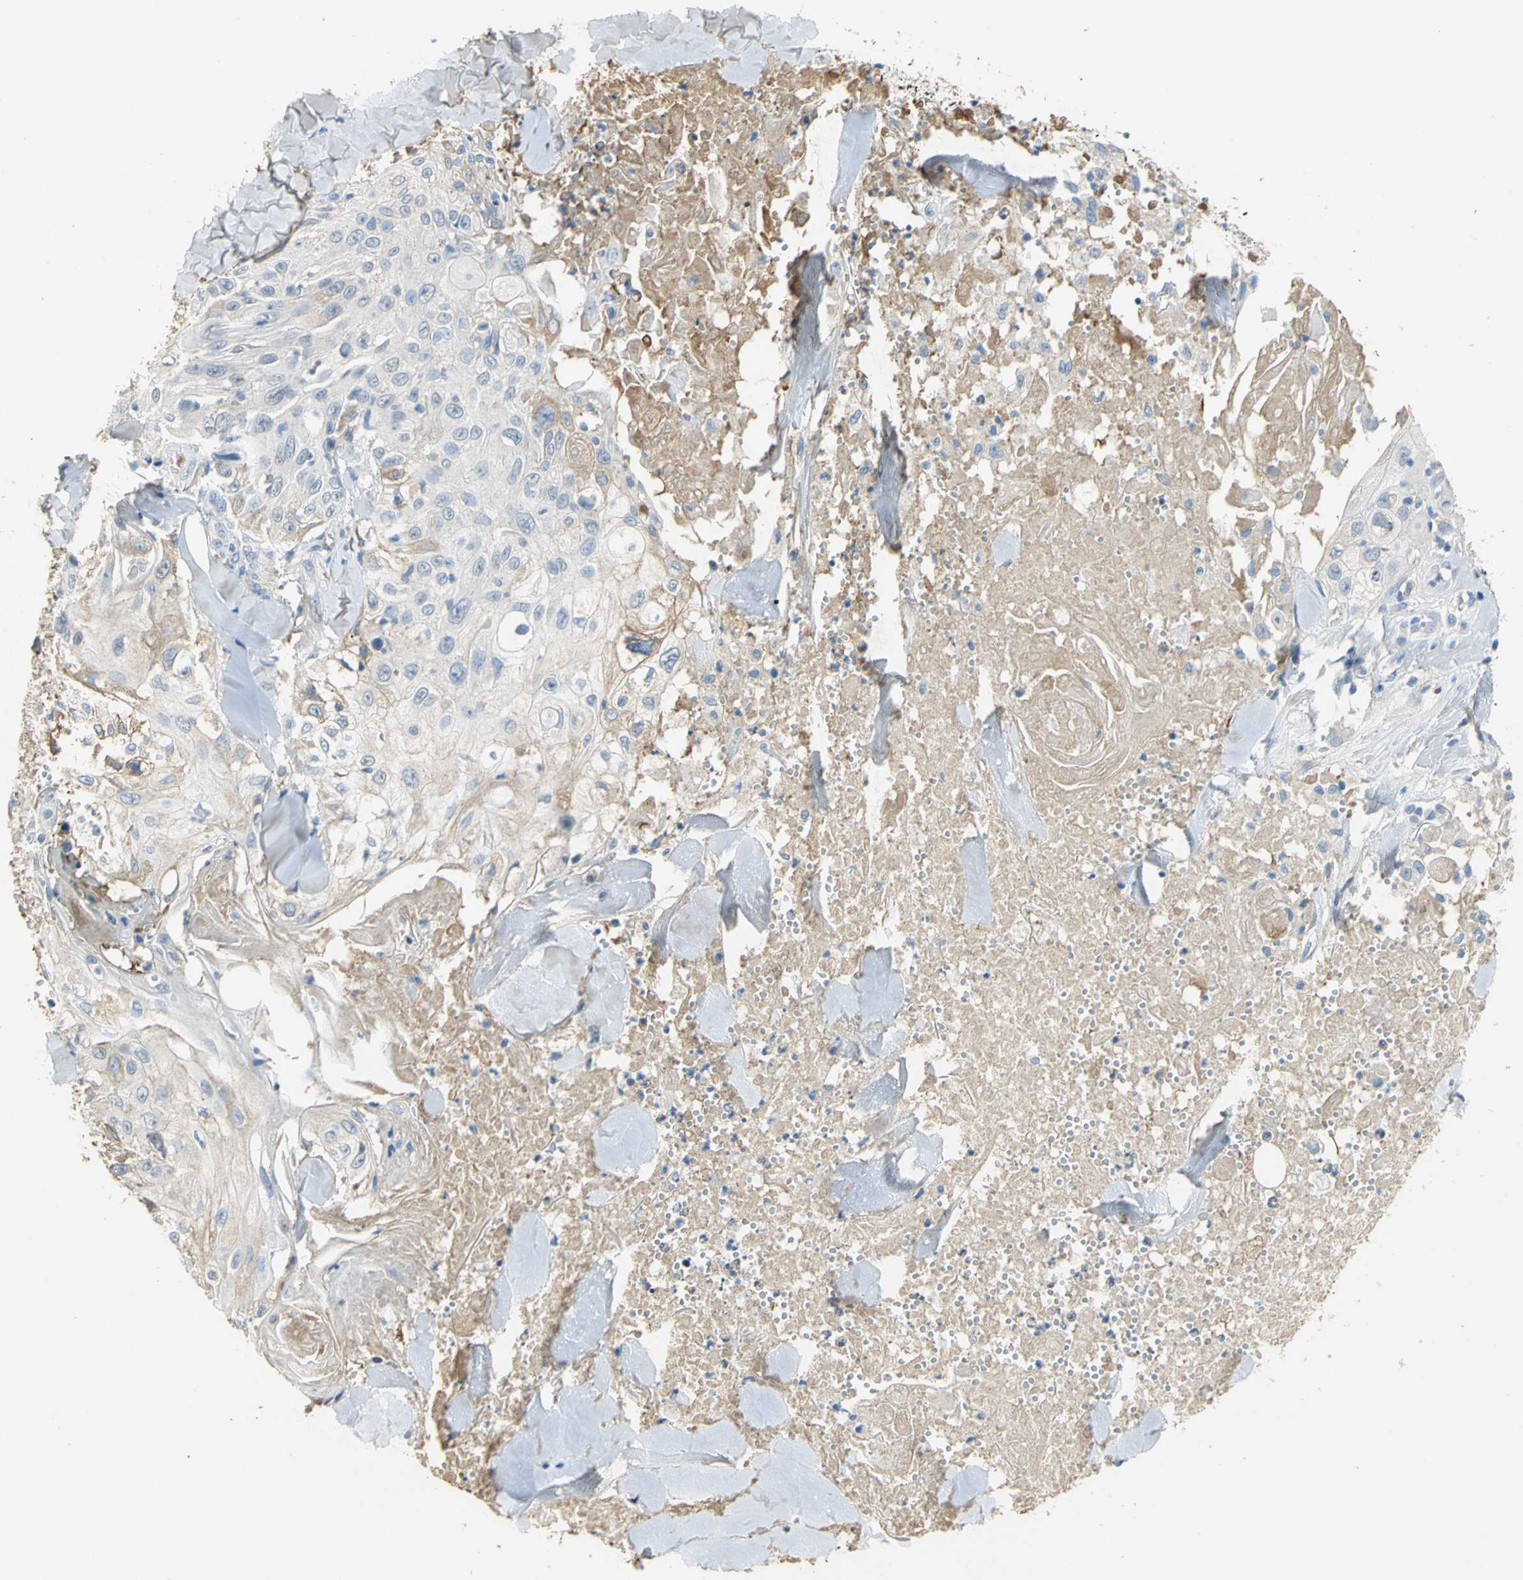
{"staining": {"intensity": "moderate", "quantity": "<25%", "location": "cytoplasmic/membranous"}, "tissue": "skin cancer", "cell_type": "Tumor cells", "image_type": "cancer", "snomed": [{"axis": "morphology", "description": "Squamous cell carcinoma, NOS"}, {"axis": "topography", "description": "Skin"}], "caption": "Skin cancer (squamous cell carcinoma) stained with a protein marker shows moderate staining in tumor cells.", "gene": "GYG2", "patient": {"sex": "male", "age": 86}}